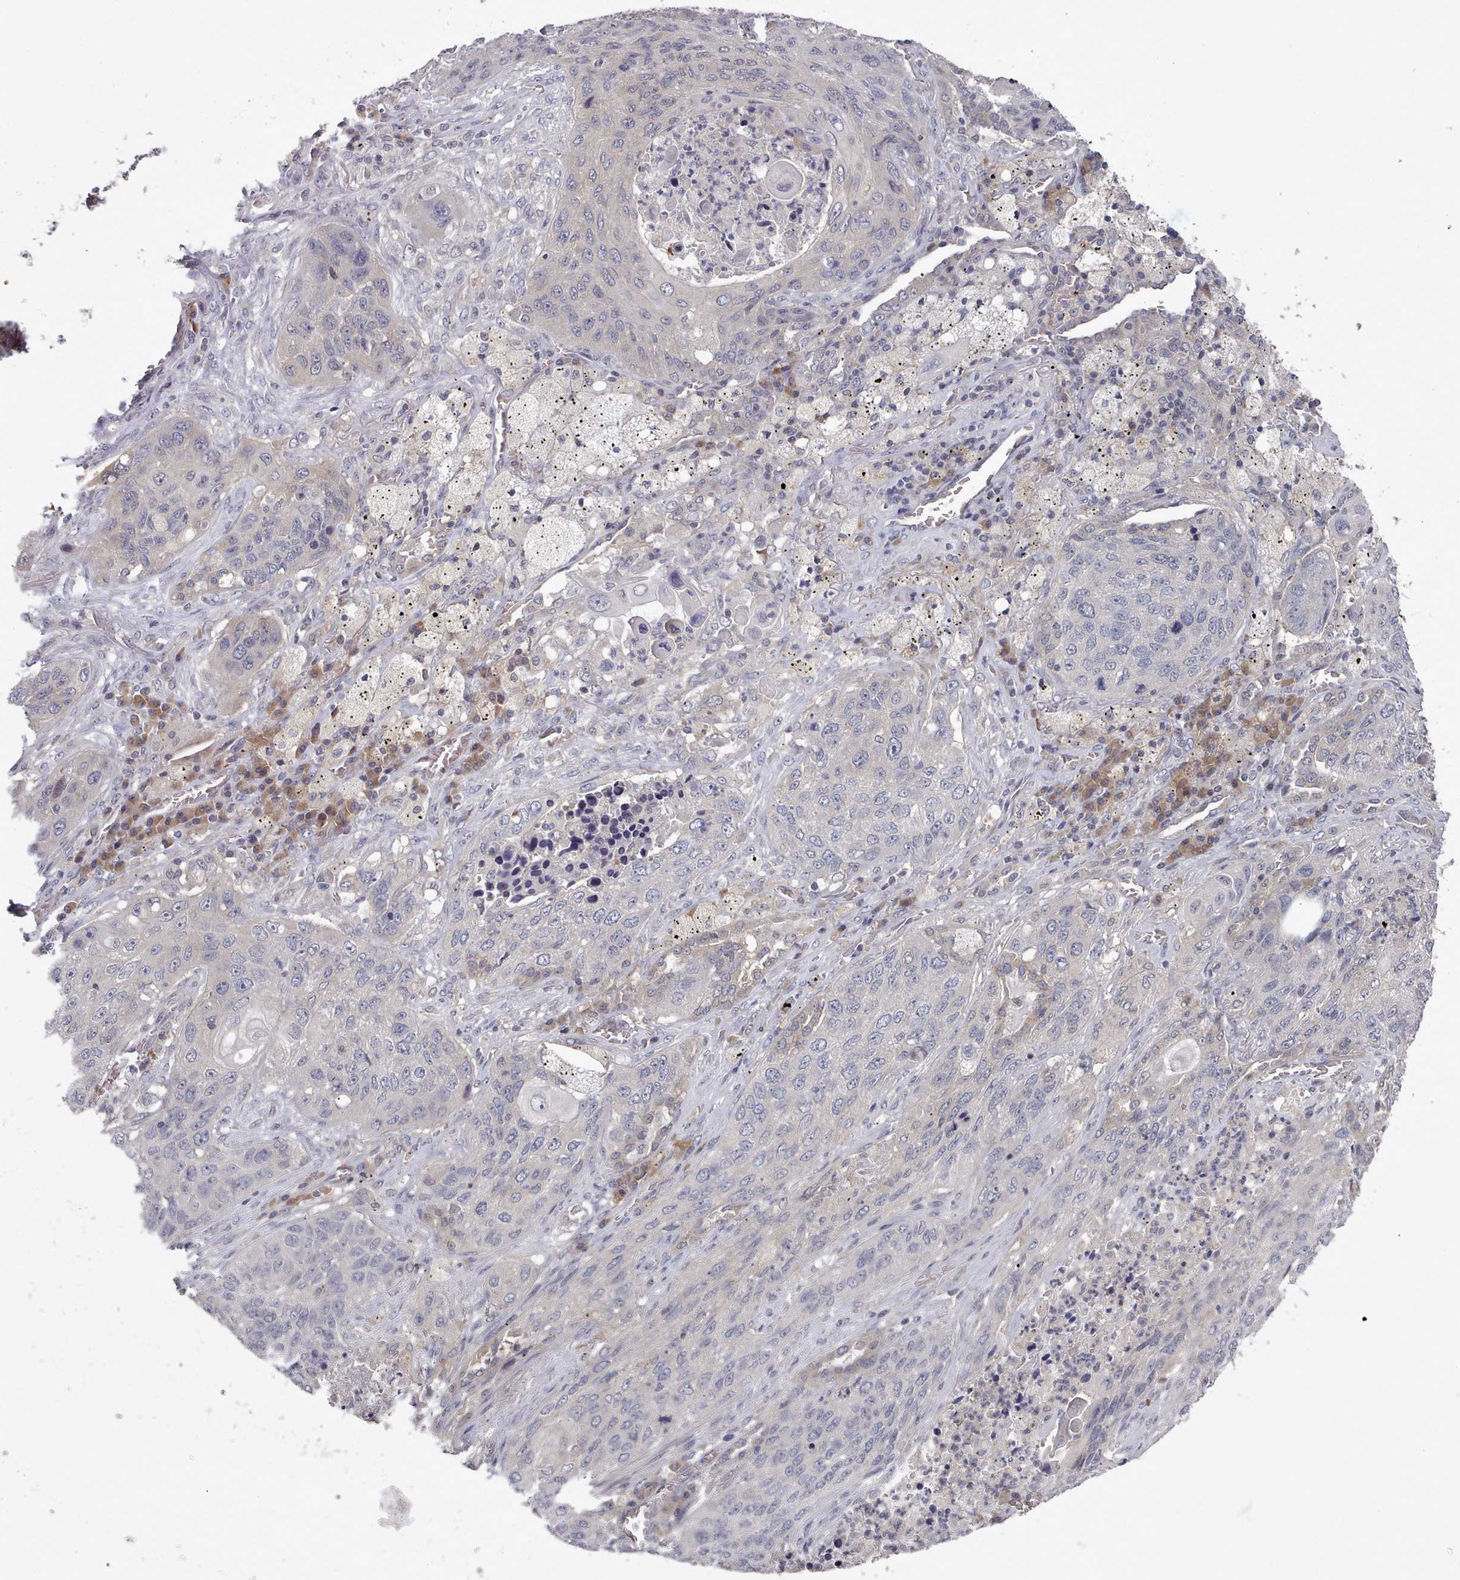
{"staining": {"intensity": "negative", "quantity": "none", "location": "none"}, "tissue": "lung cancer", "cell_type": "Tumor cells", "image_type": "cancer", "snomed": [{"axis": "morphology", "description": "Squamous cell carcinoma, NOS"}, {"axis": "topography", "description": "Lung"}], "caption": "Immunohistochemical staining of lung squamous cell carcinoma reveals no significant expression in tumor cells. The staining is performed using DAB (3,3'-diaminobenzidine) brown chromogen with nuclei counter-stained in using hematoxylin.", "gene": "HYAL3", "patient": {"sex": "female", "age": 63}}